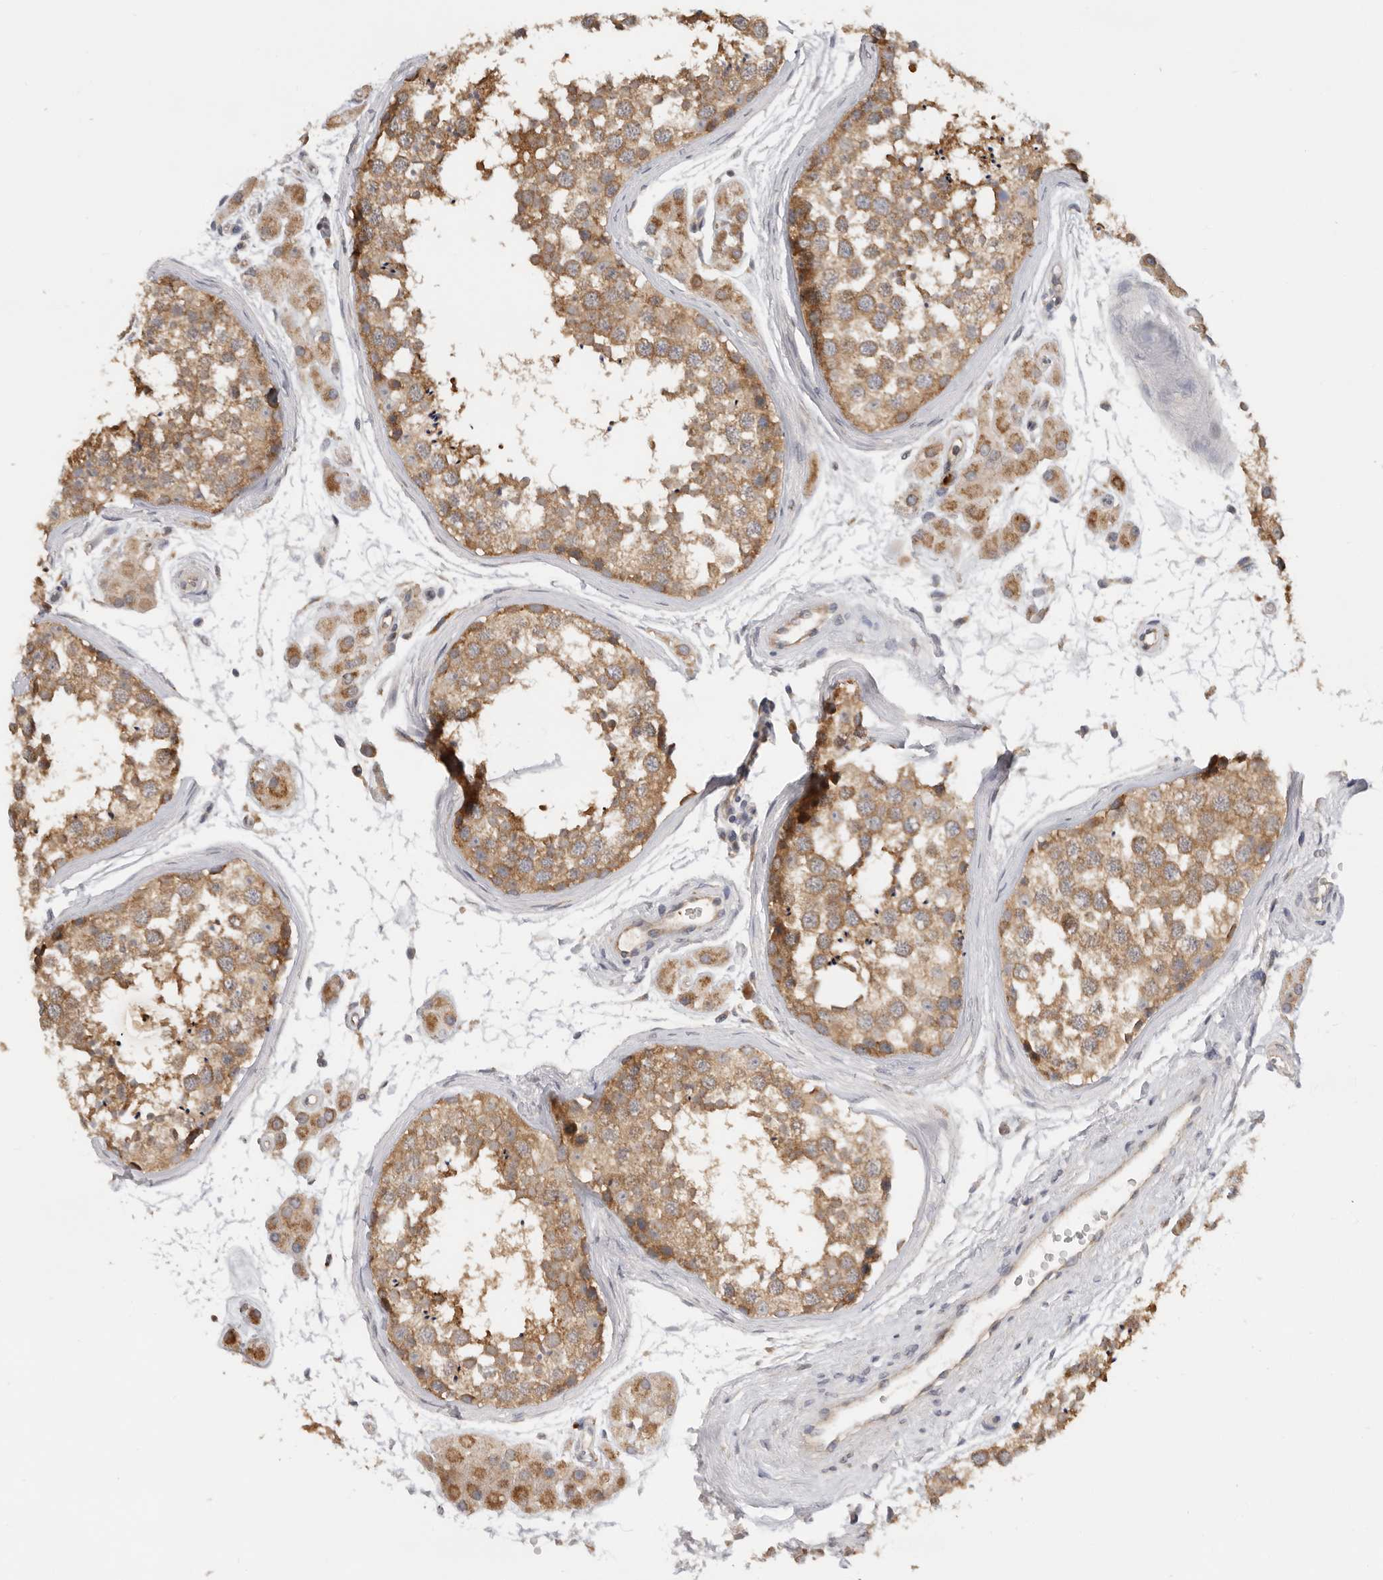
{"staining": {"intensity": "moderate", "quantity": ">75%", "location": "cytoplasmic/membranous"}, "tissue": "testis", "cell_type": "Cells in seminiferous ducts", "image_type": "normal", "snomed": [{"axis": "morphology", "description": "Normal tissue, NOS"}, {"axis": "topography", "description": "Testis"}], "caption": "Brown immunohistochemical staining in normal human testis shows moderate cytoplasmic/membranous positivity in approximately >75% of cells in seminiferous ducts.", "gene": "PPP1R42", "patient": {"sex": "male", "age": 56}}